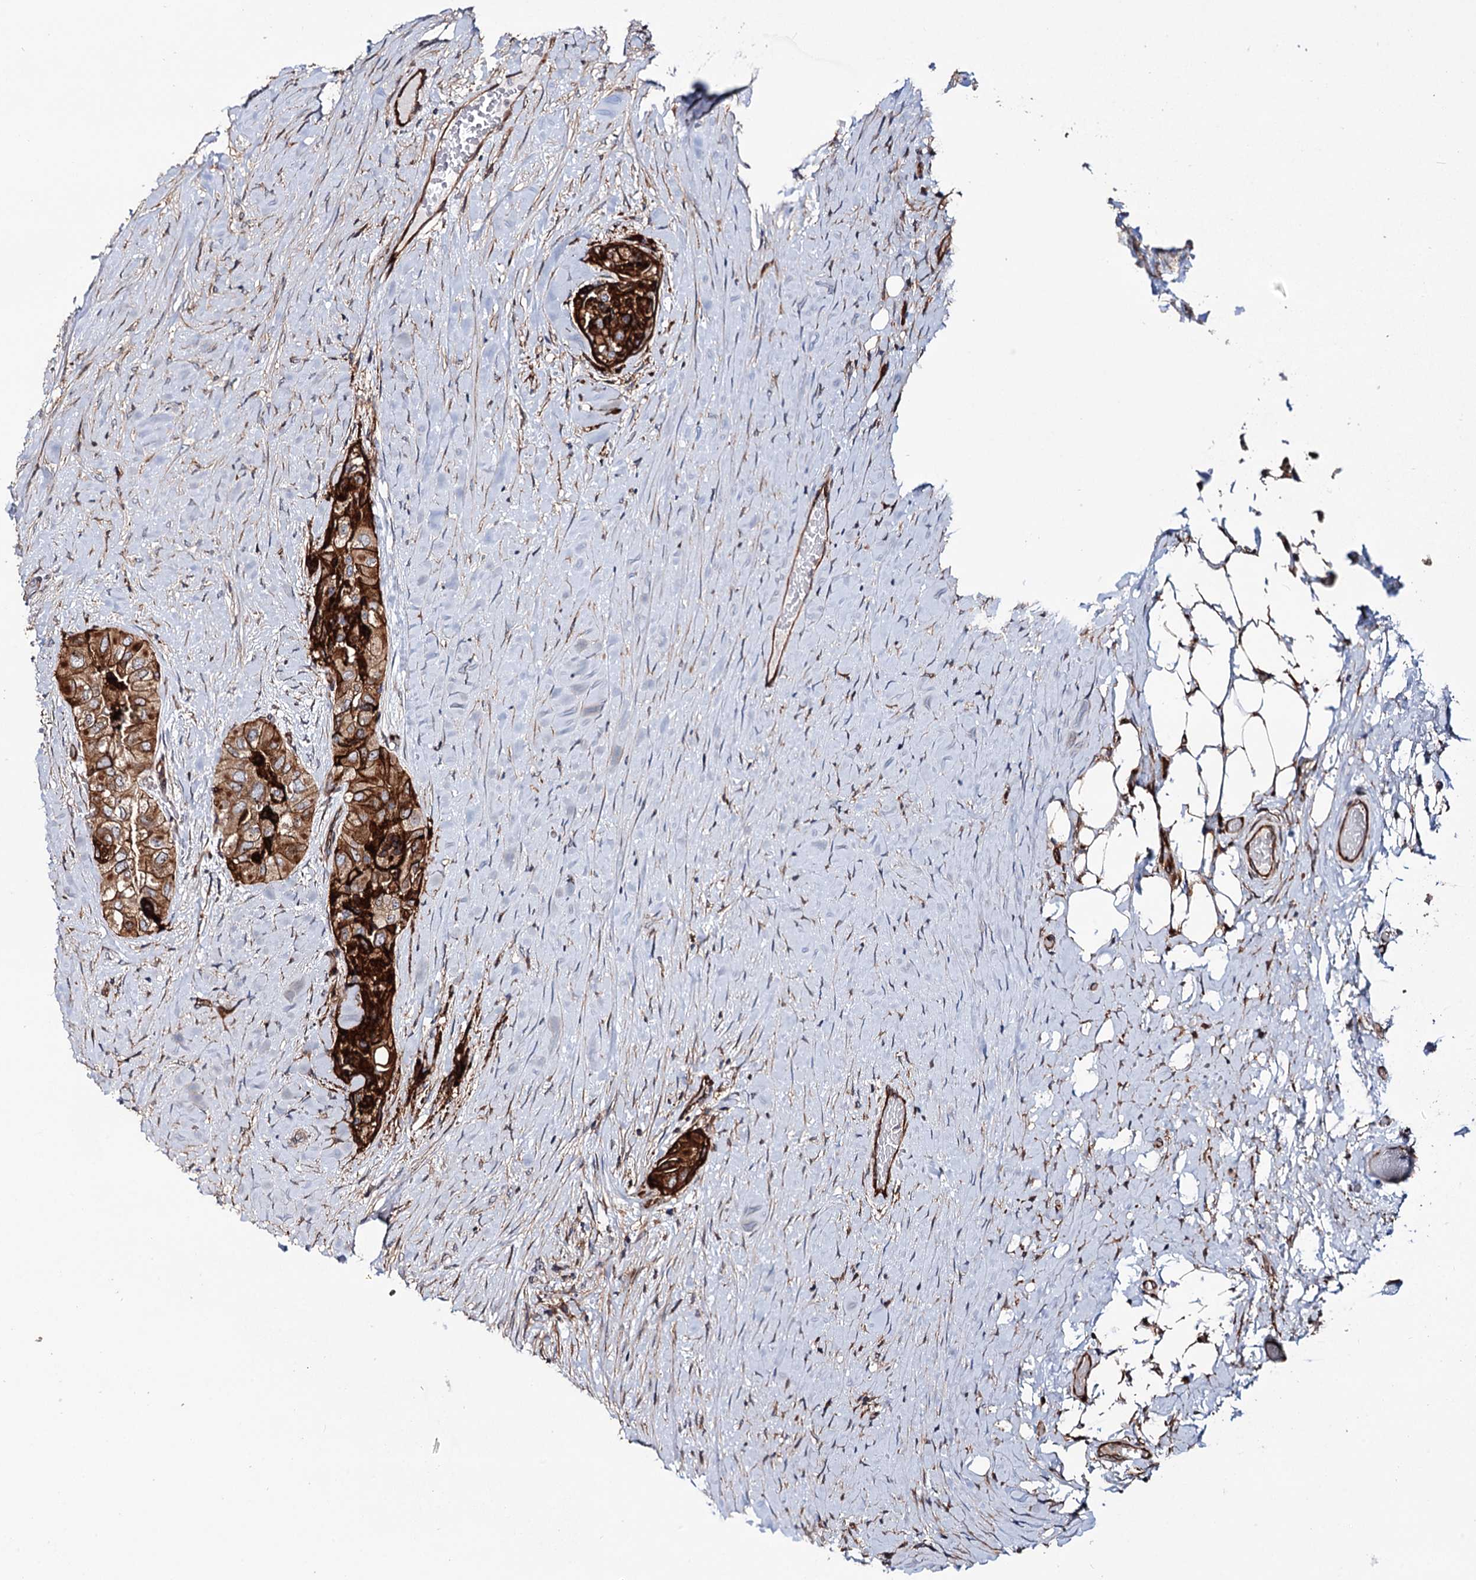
{"staining": {"intensity": "strong", "quantity": ">75%", "location": "cytoplasmic/membranous"}, "tissue": "thyroid cancer", "cell_type": "Tumor cells", "image_type": "cancer", "snomed": [{"axis": "morphology", "description": "Papillary adenocarcinoma, NOS"}, {"axis": "topography", "description": "Thyroid gland"}], "caption": "Papillary adenocarcinoma (thyroid) stained with a protein marker exhibits strong staining in tumor cells.", "gene": "PTDSS2", "patient": {"sex": "female", "age": 59}}